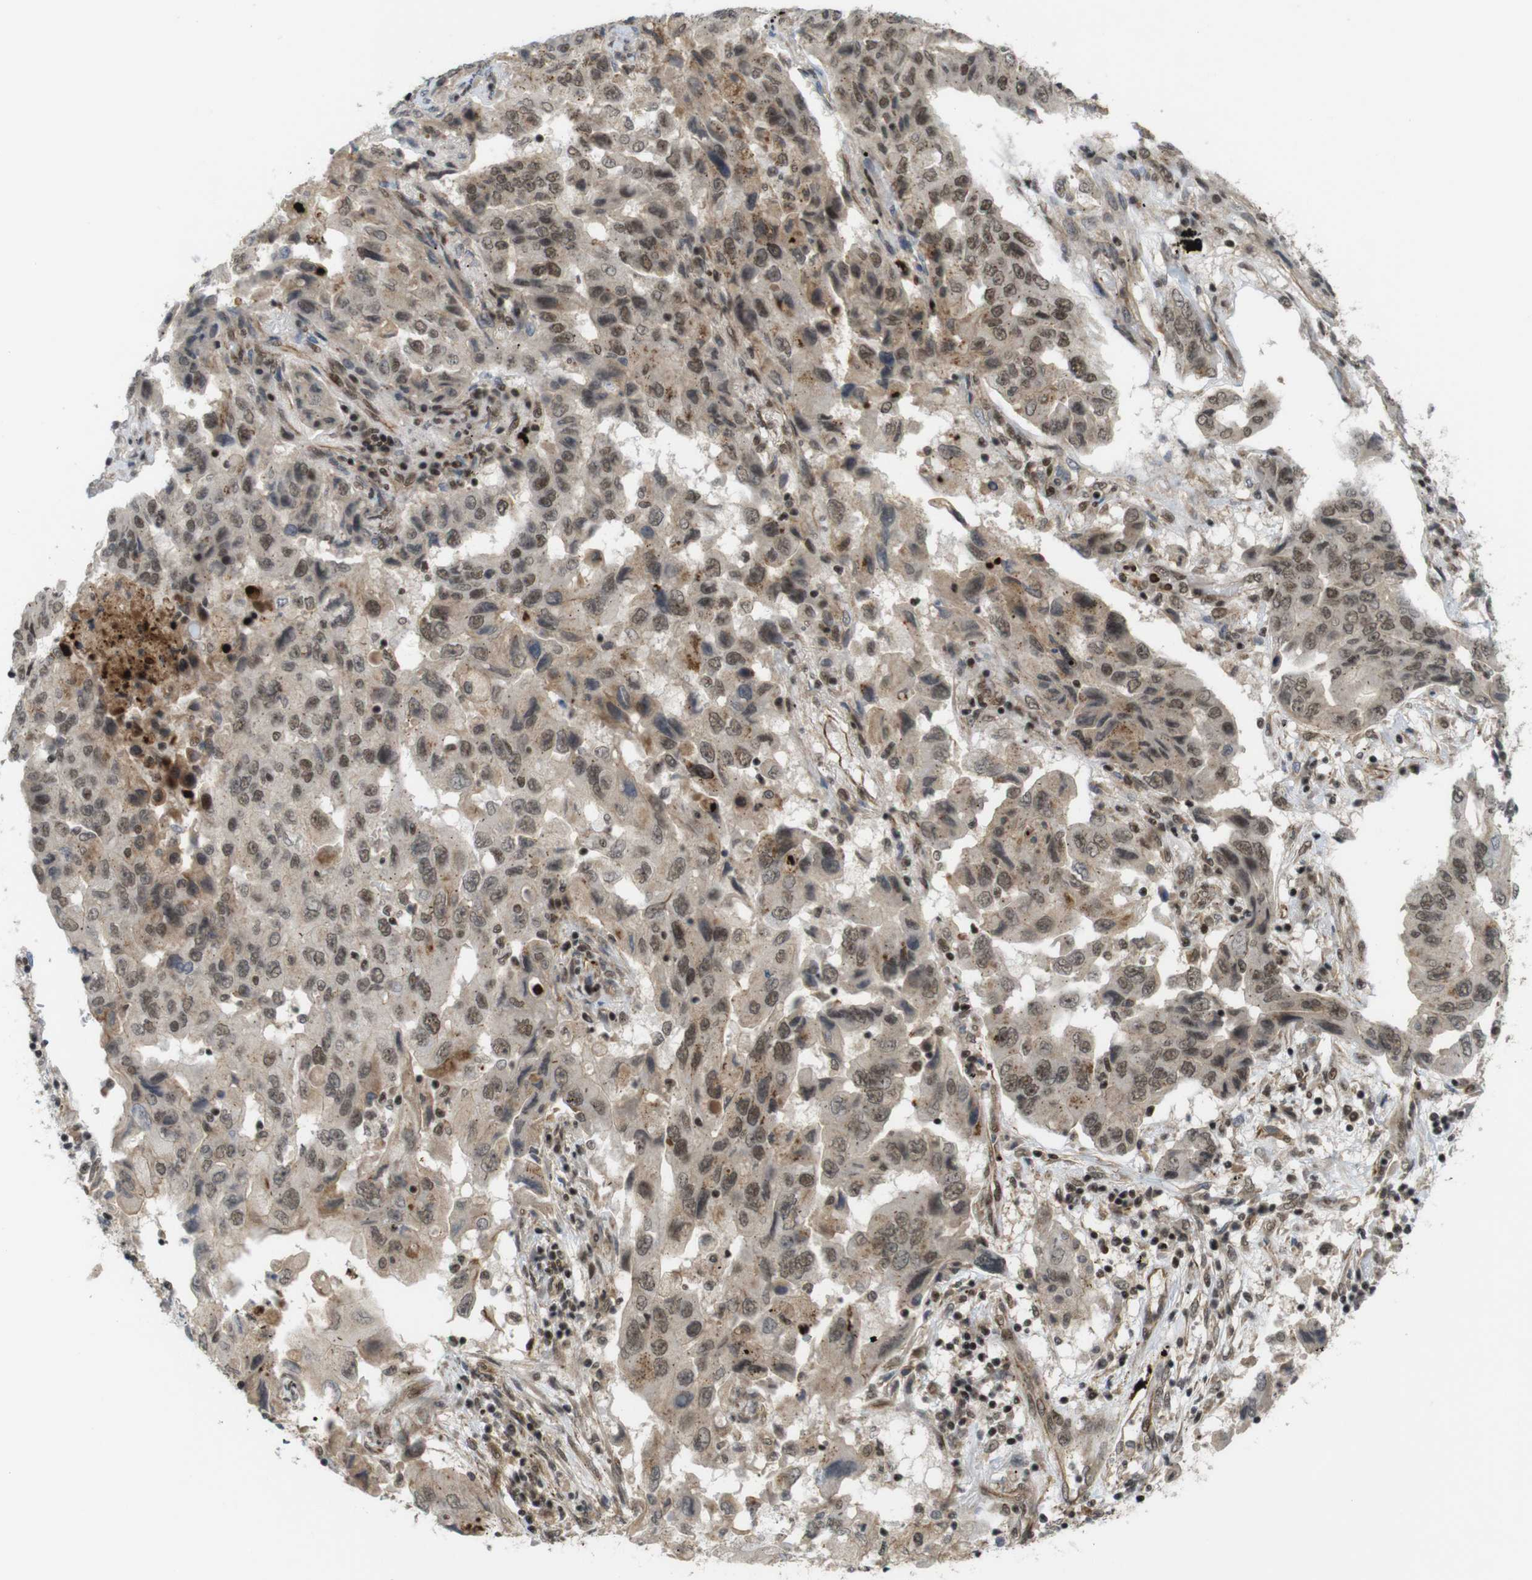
{"staining": {"intensity": "moderate", "quantity": ">75%", "location": "cytoplasmic/membranous,nuclear"}, "tissue": "lung cancer", "cell_type": "Tumor cells", "image_type": "cancer", "snomed": [{"axis": "morphology", "description": "Adenocarcinoma, NOS"}, {"axis": "topography", "description": "Lung"}], "caption": "Lung cancer (adenocarcinoma) stained for a protein displays moderate cytoplasmic/membranous and nuclear positivity in tumor cells. Nuclei are stained in blue.", "gene": "SP2", "patient": {"sex": "female", "age": 65}}